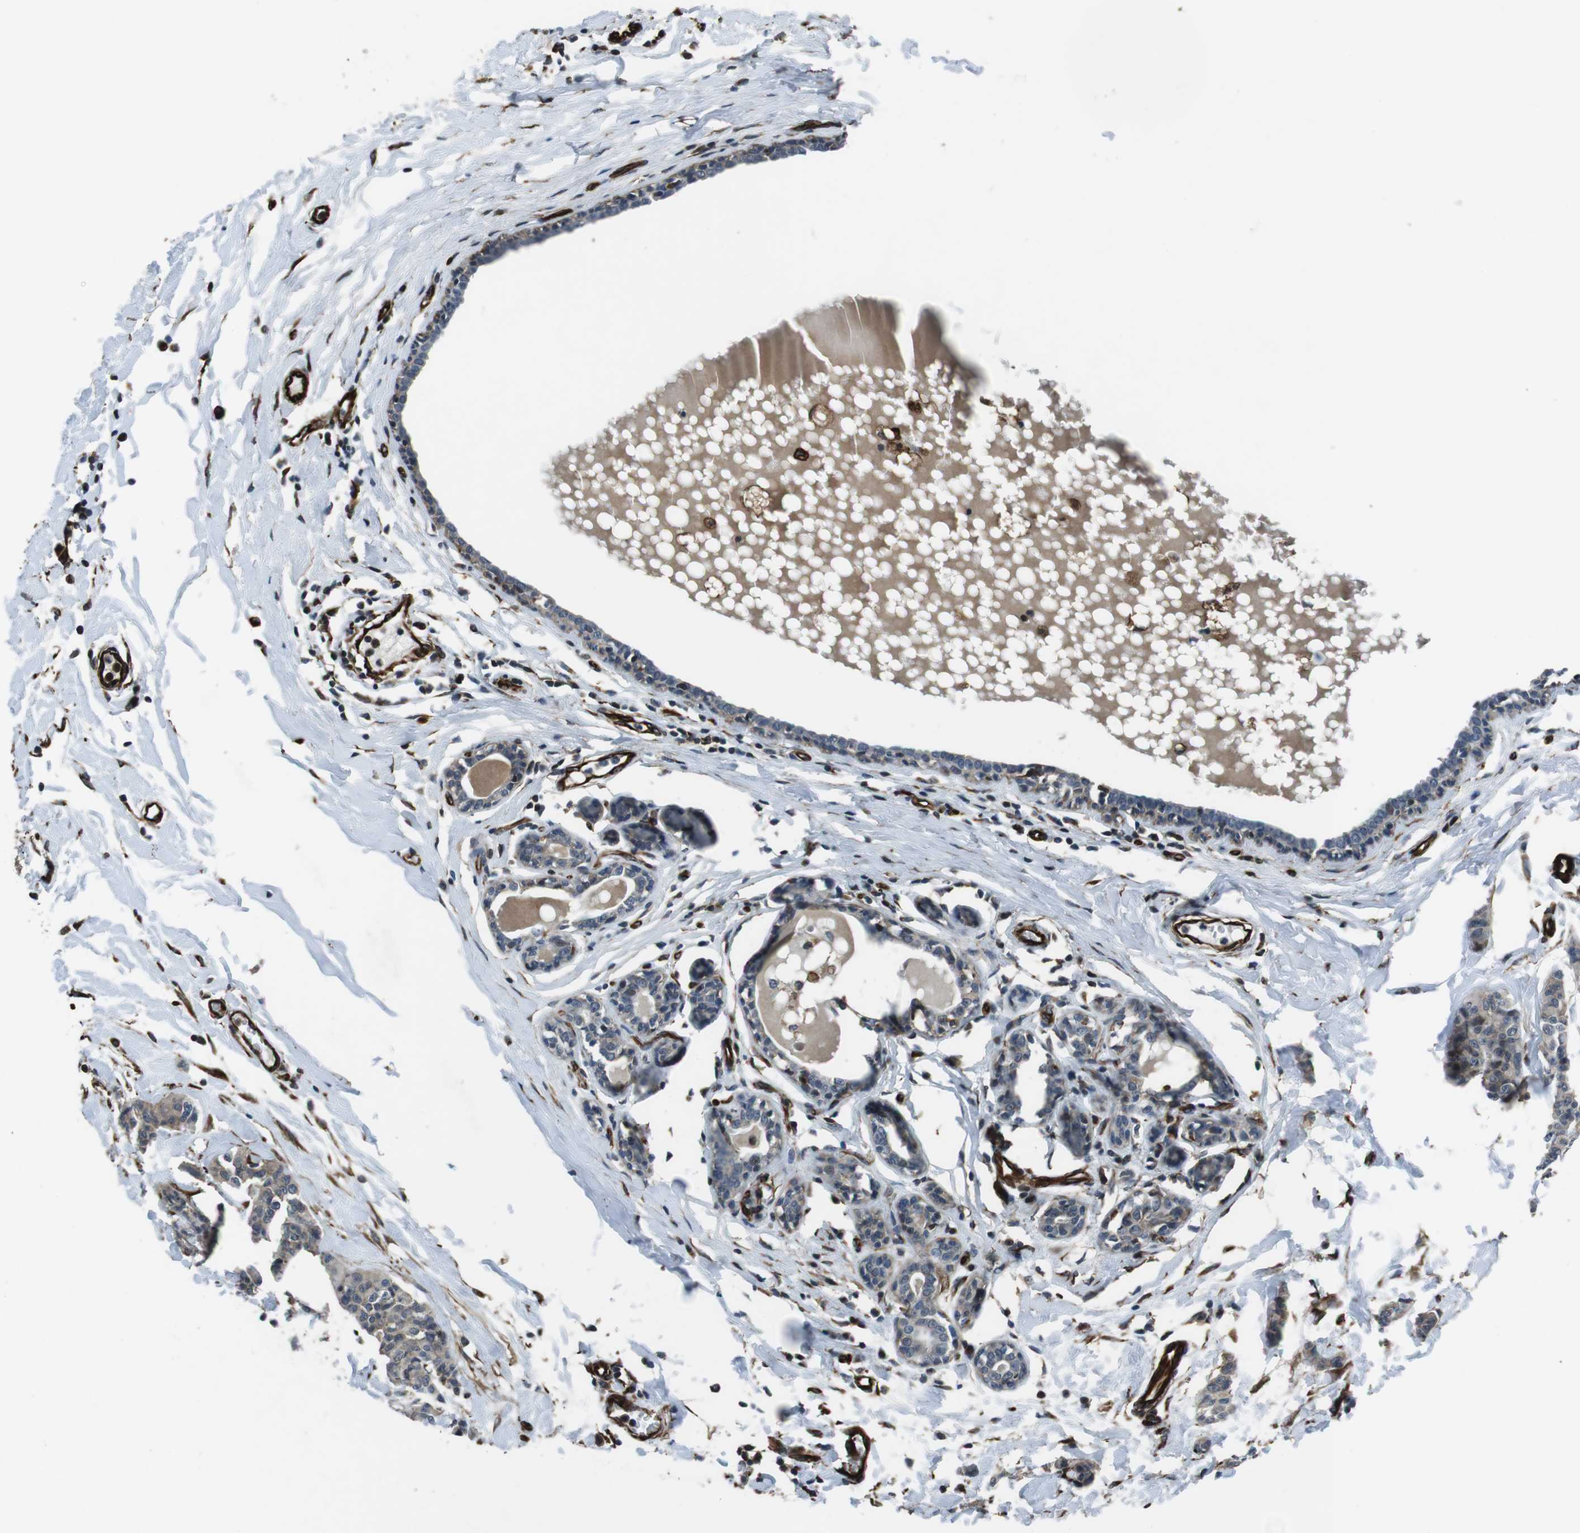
{"staining": {"intensity": "weak", "quantity": "<25%", "location": "cytoplasmic/membranous"}, "tissue": "breast cancer", "cell_type": "Tumor cells", "image_type": "cancer", "snomed": [{"axis": "morphology", "description": "Normal tissue, NOS"}, {"axis": "morphology", "description": "Duct carcinoma"}, {"axis": "topography", "description": "Breast"}], "caption": "This is an immunohistochemistry (IHC) photomicrograph of intraductal carcinoma (breast). There is no expression in tumor cells.", "gene": "LRRC49", "patient": {"sex": "female", "age": 40}}